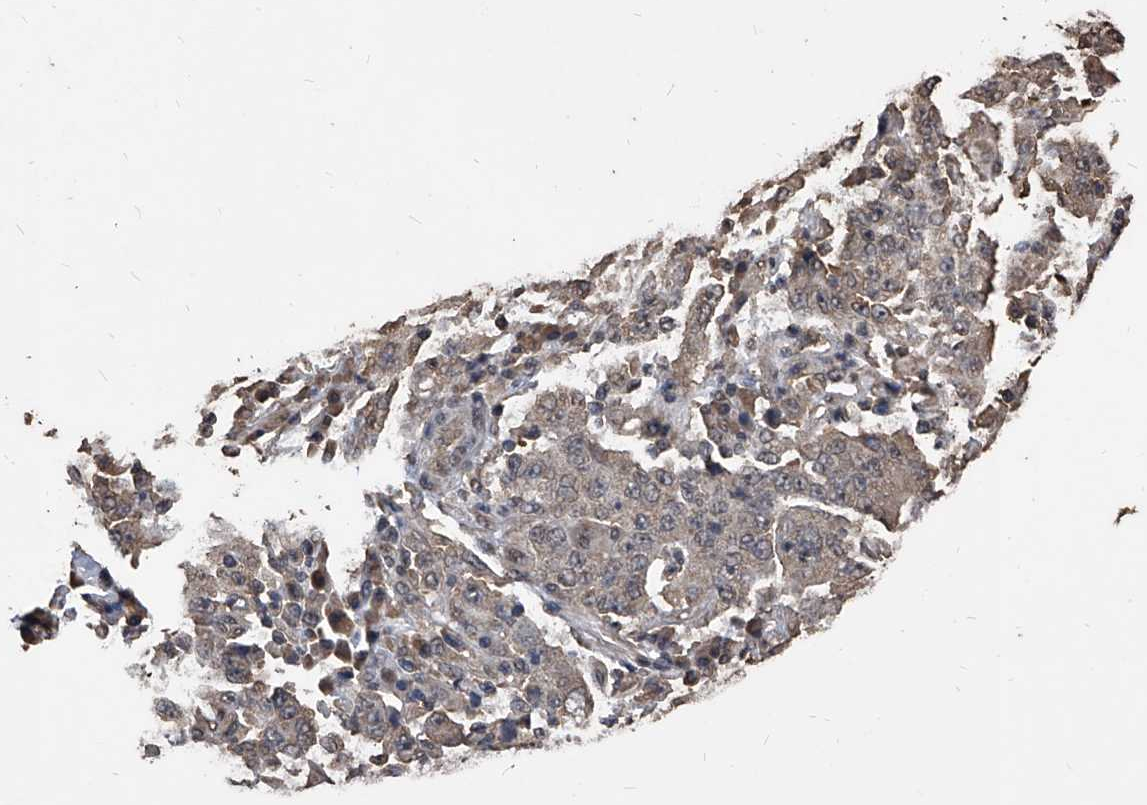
{"staining": {"intensity": "negative", "quantity": "none", "location": "none"}, "tissue": "stomach cancer", "cell_type": "Tumor cells", "image_type": "cancer", "snomed": [{"axis": "morphology", "description": "Normal tissue, NOS"}, {"axis": "morphology", "description": "Adenocarcinoma, NOS"}, {"axis": "topography", "description": "Stomach, upper"}, {"axis": "topography", "description": "Stomach"}], "caption": "High magnification brightfield microscopy of stomach adenocarcinoma stained with DAB (3,3'-diaminobenzidine) (brown) and counterstained with hematoxylin (blue): tumor cells show no significant positivity.", "gene": "FBXL4", "patient": {"sex": "male", "age": 59}}